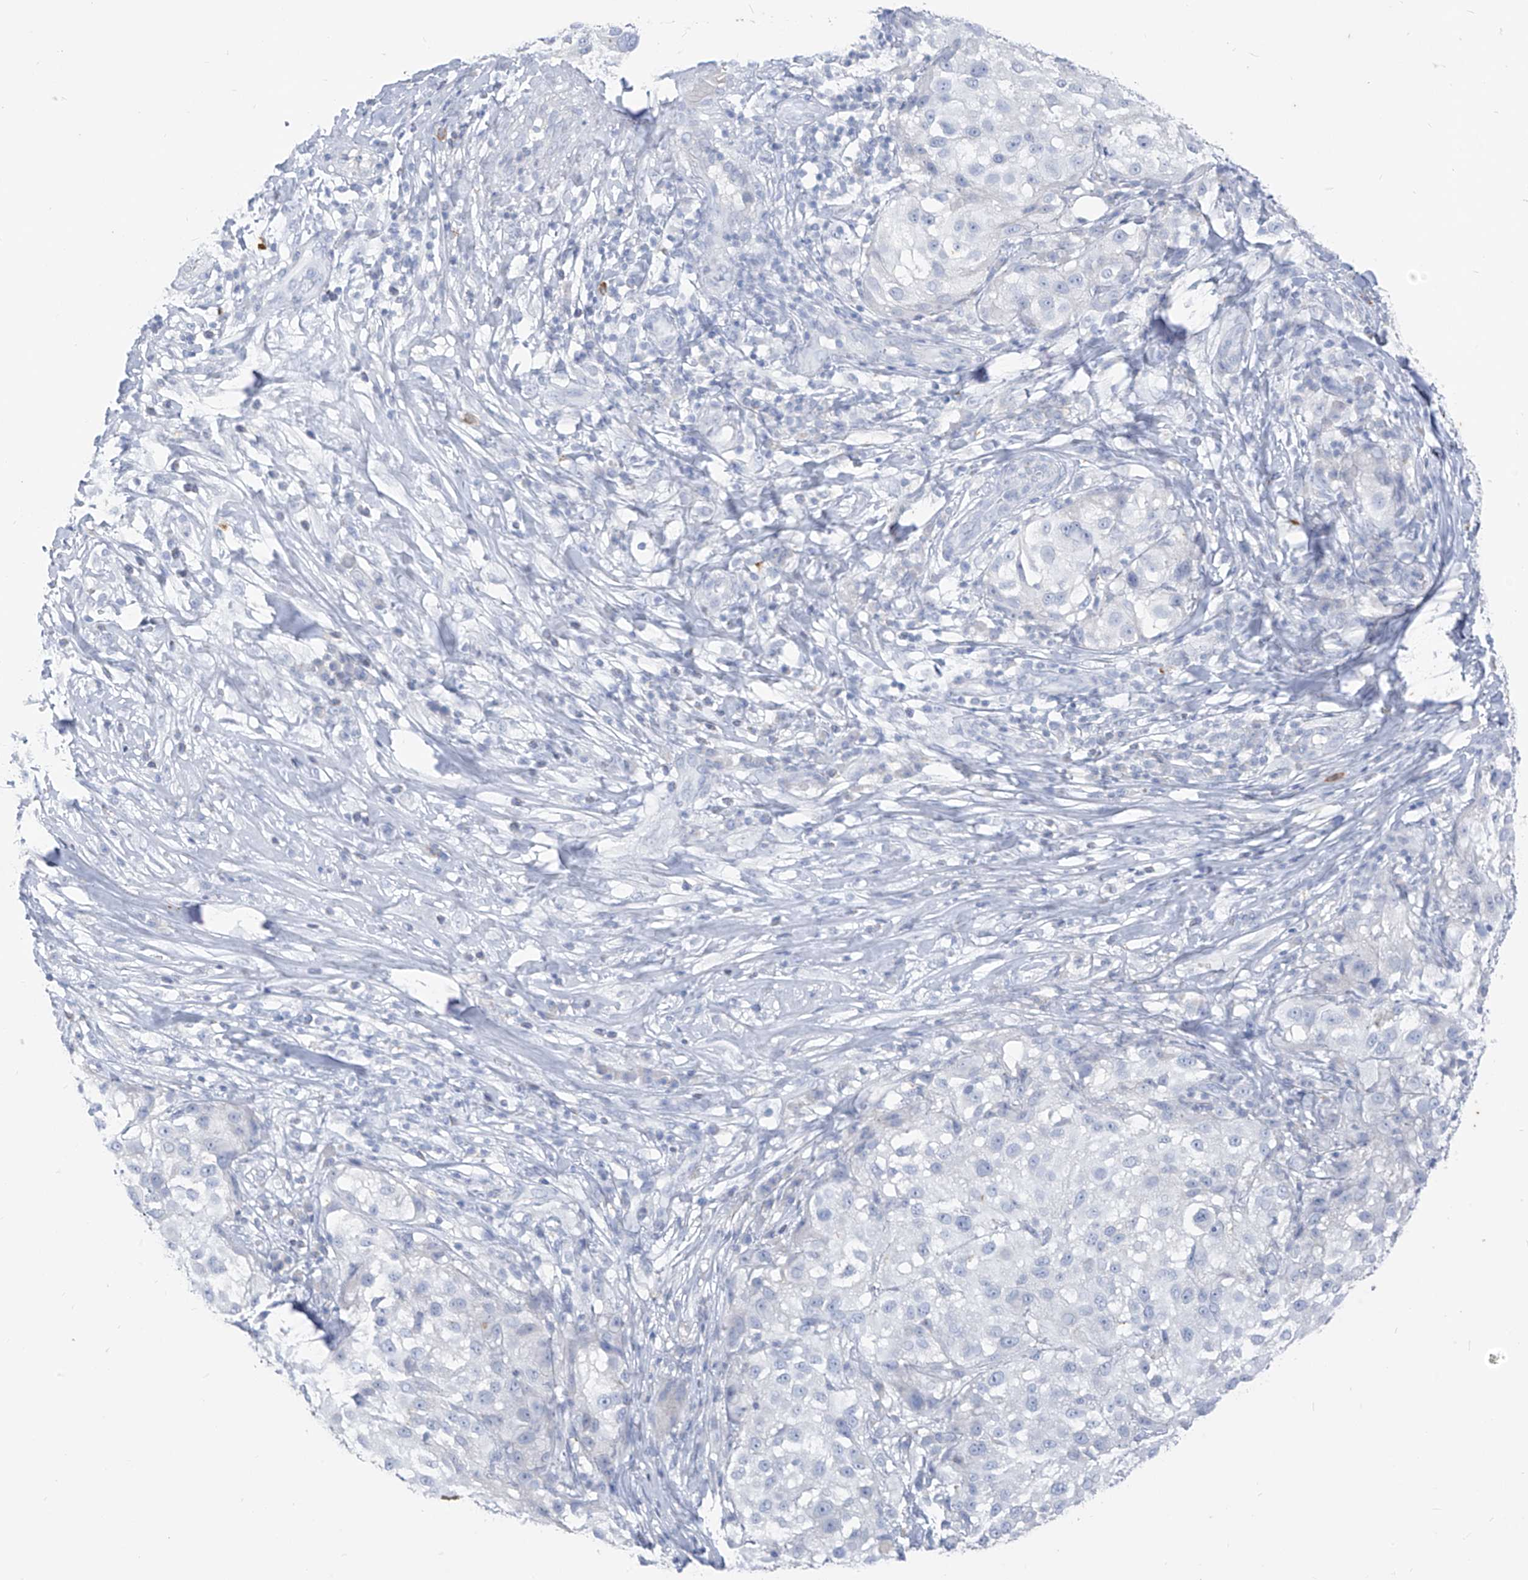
{"staining": {"intensity": "negative", "quantity": "none", "location": "none"}, "tissue": "melanoma", "cell_type": "Tumor cells", "image_type": "cancer", "snomed": [{"axis": "morphology", "description": "Necrosis, NOS"}, {"axis": "morphology", "description": "Malignant melanoma, NOS"}, {"axis": "topography", "description": "Skin"}], "caption": "Immunohistochemistry of human melanoma demonstrates no expression in tumor cells. The staining was performed using DAB to visualize the protein expression in brown, while the nuclei were stained in blue with hematoxylin (Magnification: 20x).", "gene": "CX3CR1", "patient": {"sex": "female", "age": 87}}